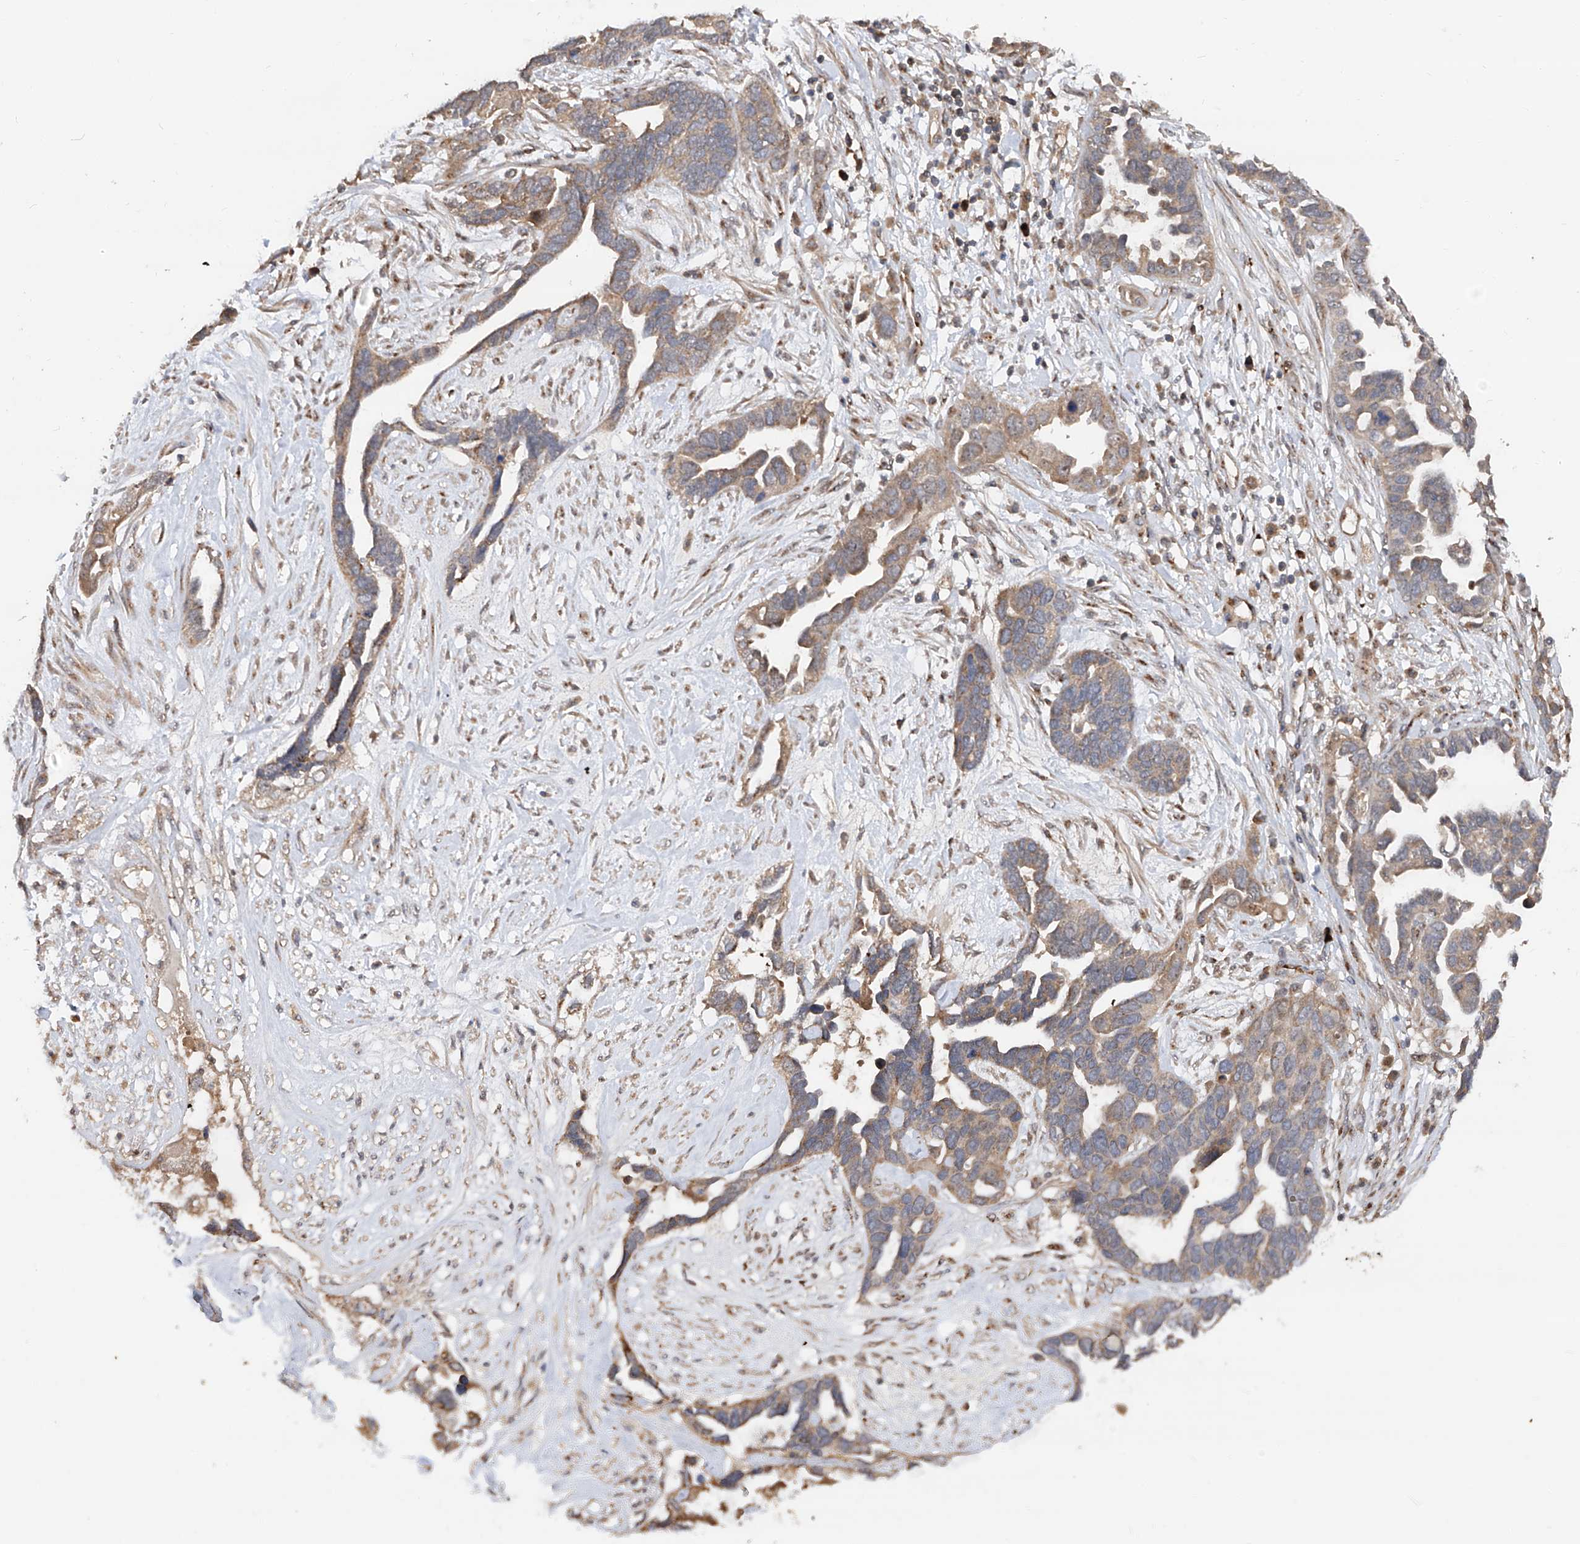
{"staining": {"intensity": "weak", "quantity": ">75%", "location": "cytoplasmic/membranous"}, "tissue": "ovarian cancer", "cell_type": "Tumor cells", "image_type": "cancer", "snomed": [{"axis": "morphology", "description": "Cystadenocarcinoma, serous, NOS"}, {"axis": "topography", "description": "Ovary"}], "caption": "An image of serous cystadenocarcinoma (ovarian) stained for a protein demonstrates weak cytoplasmic/membranous brown staining in tumor cells.", "gene": "EDN1", "patient": {"sex": "female", "age": 54}}